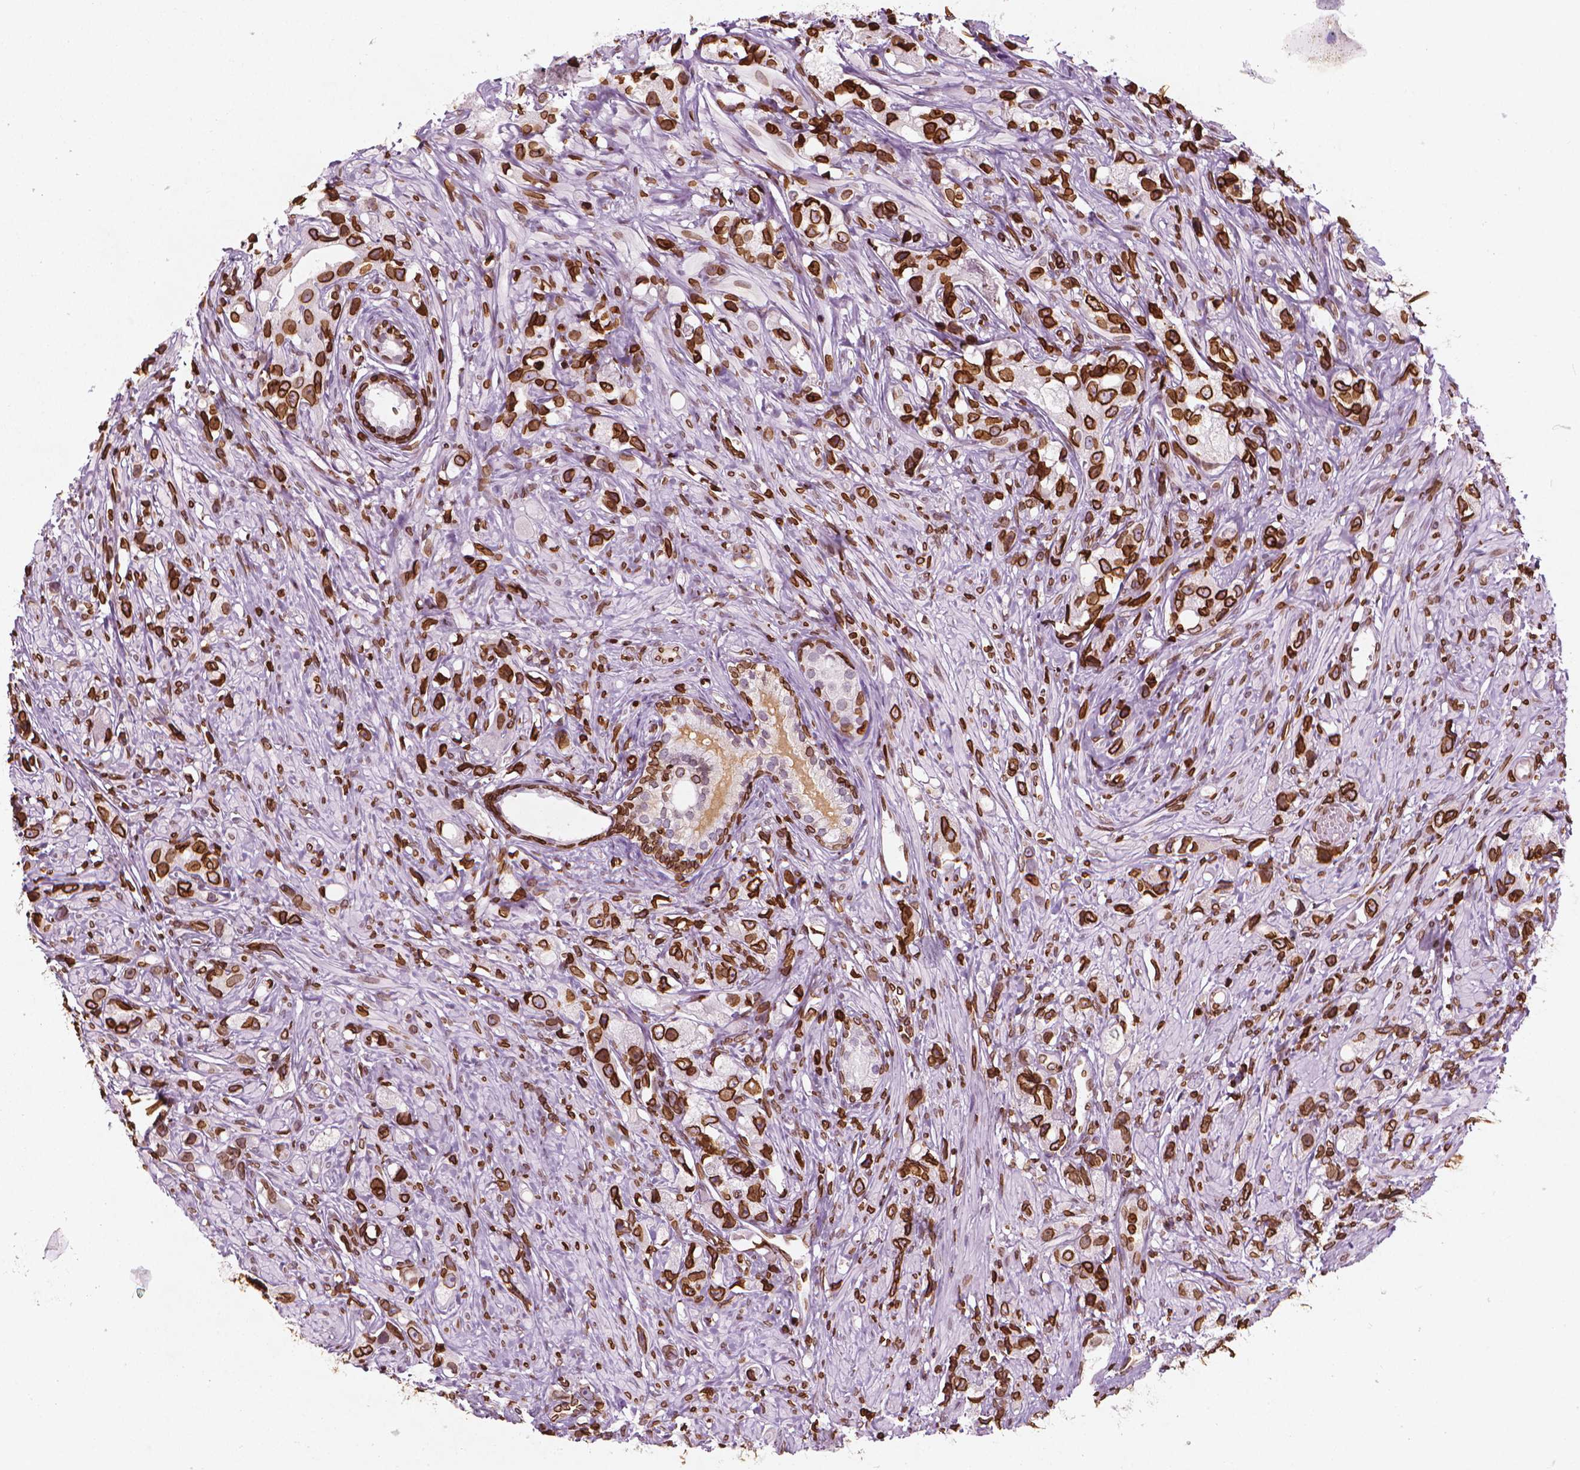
{"staining": {"intensity": "strong", "quantity": ">75%", "location": "cytoplasmic/membranous,nuclear"}, "tissue": "prostate cancer", "cell_type": "Tumor cells", "image_type": "cancer", "snomed": [{"axis": "morphology", "description": "Adenocarcinoma, High grade"}, {"axis": "topography", "description": "Prostate"}], "caption": "IHC of human prostate cancer (high-grade adenocarcinoma) demonstrates high levels of strong cytoplasmic/membranous and nuclear staining in about >75% of tumor cells.", "gene": "LMNB1", "patient": {"sex": "male", "age": 75}}